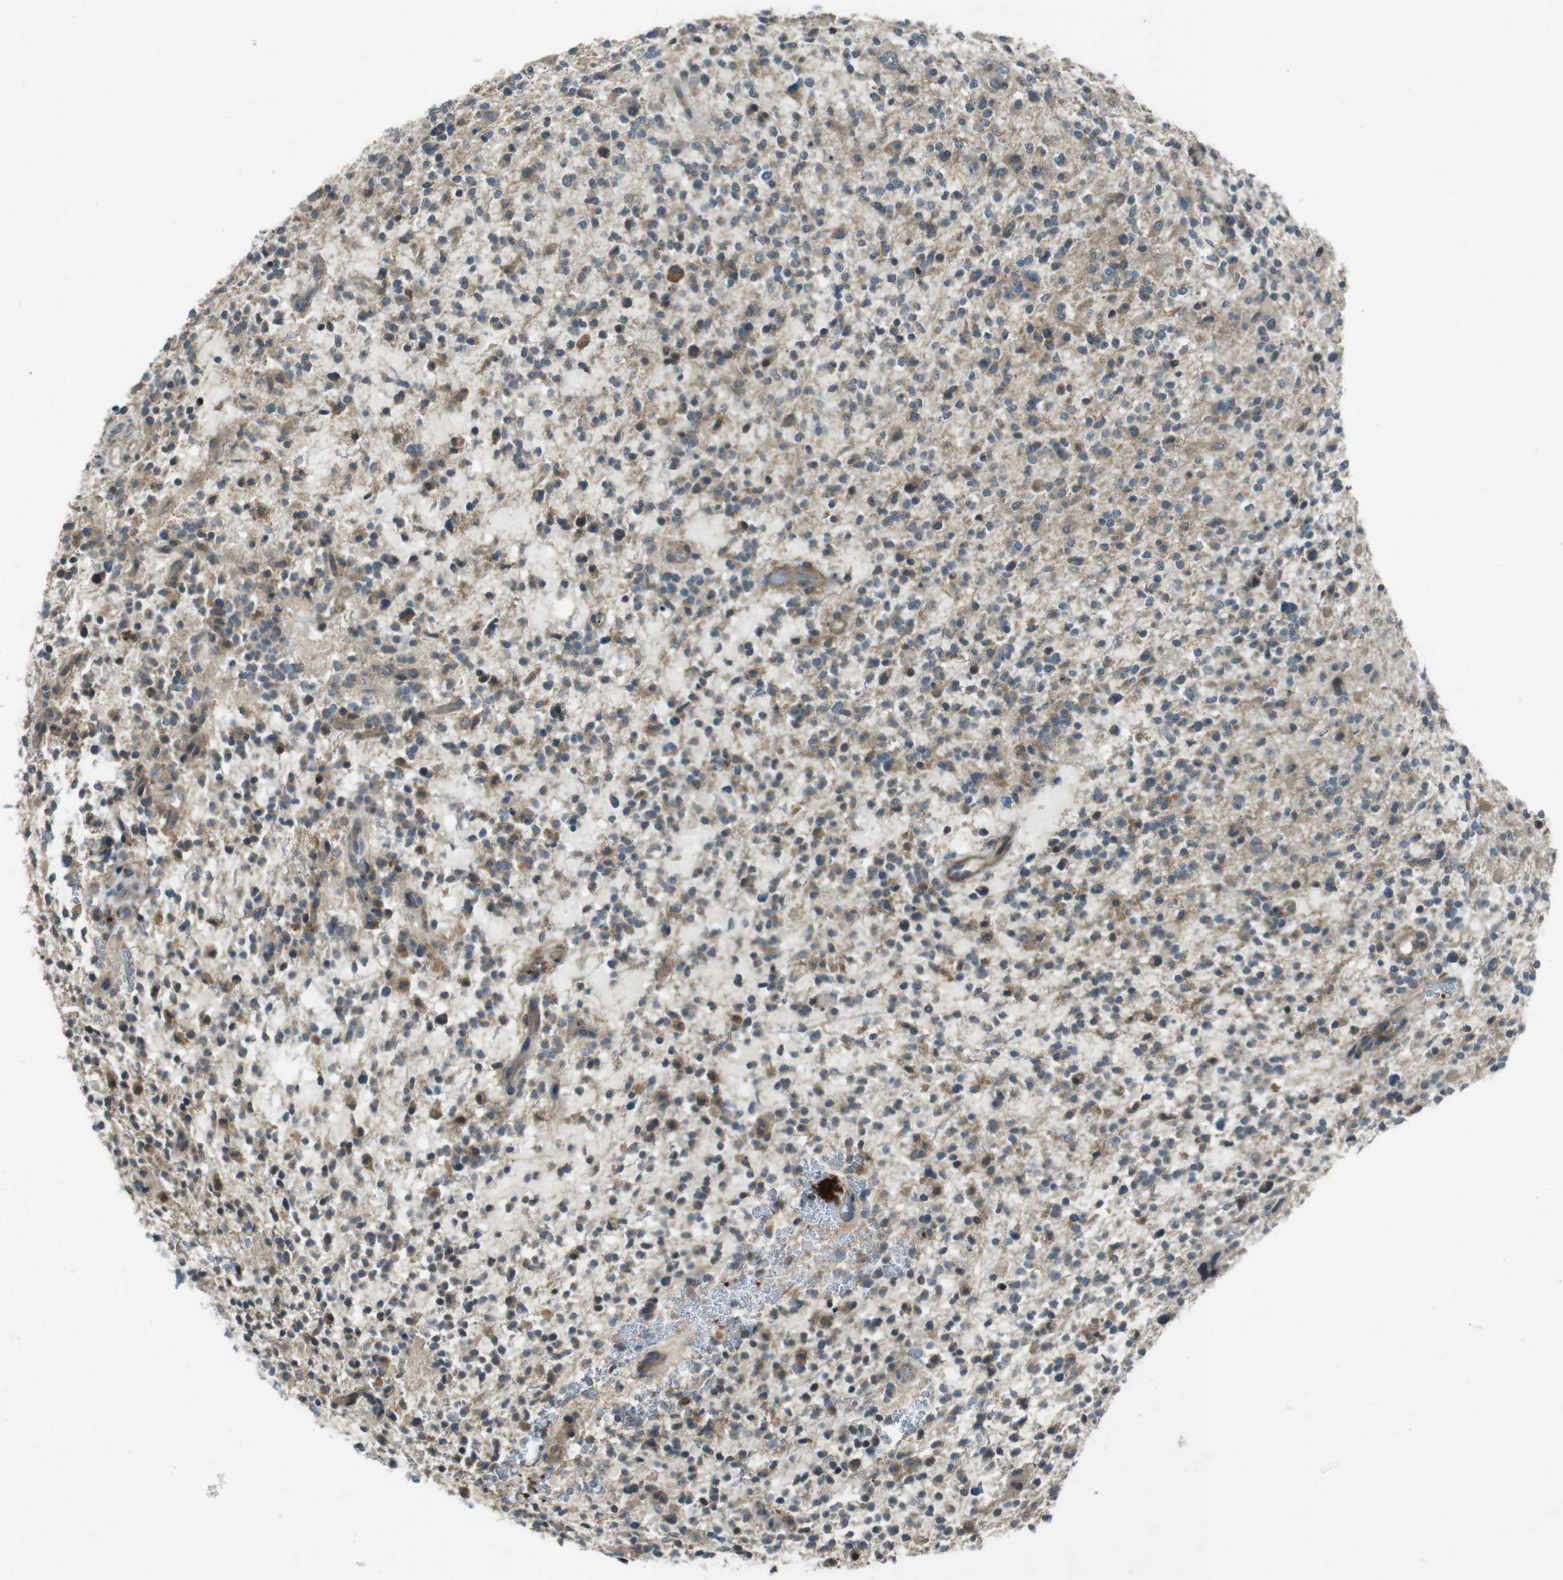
{"staining": {"intensity": "weak", "quantity": "25%-75%", "location": "cytoplasmic/membranous"}, "tissue": "glioma", "cell_type": "Tumor cells", "image_type": "cancer", "snomed": [{"axis": "morphology", "description": "Glioma, malignant, High grade"}, {"axis": "topography", "description": "Brain"}], "caption": "About 25%-75% of tumor cells in glioma reveal weak cytoplasmic/membranous protein staining as visualized by brown immunohistochemical staining.", "gene": "ZYX", "patient": {"sex": "male", "age": 48}}